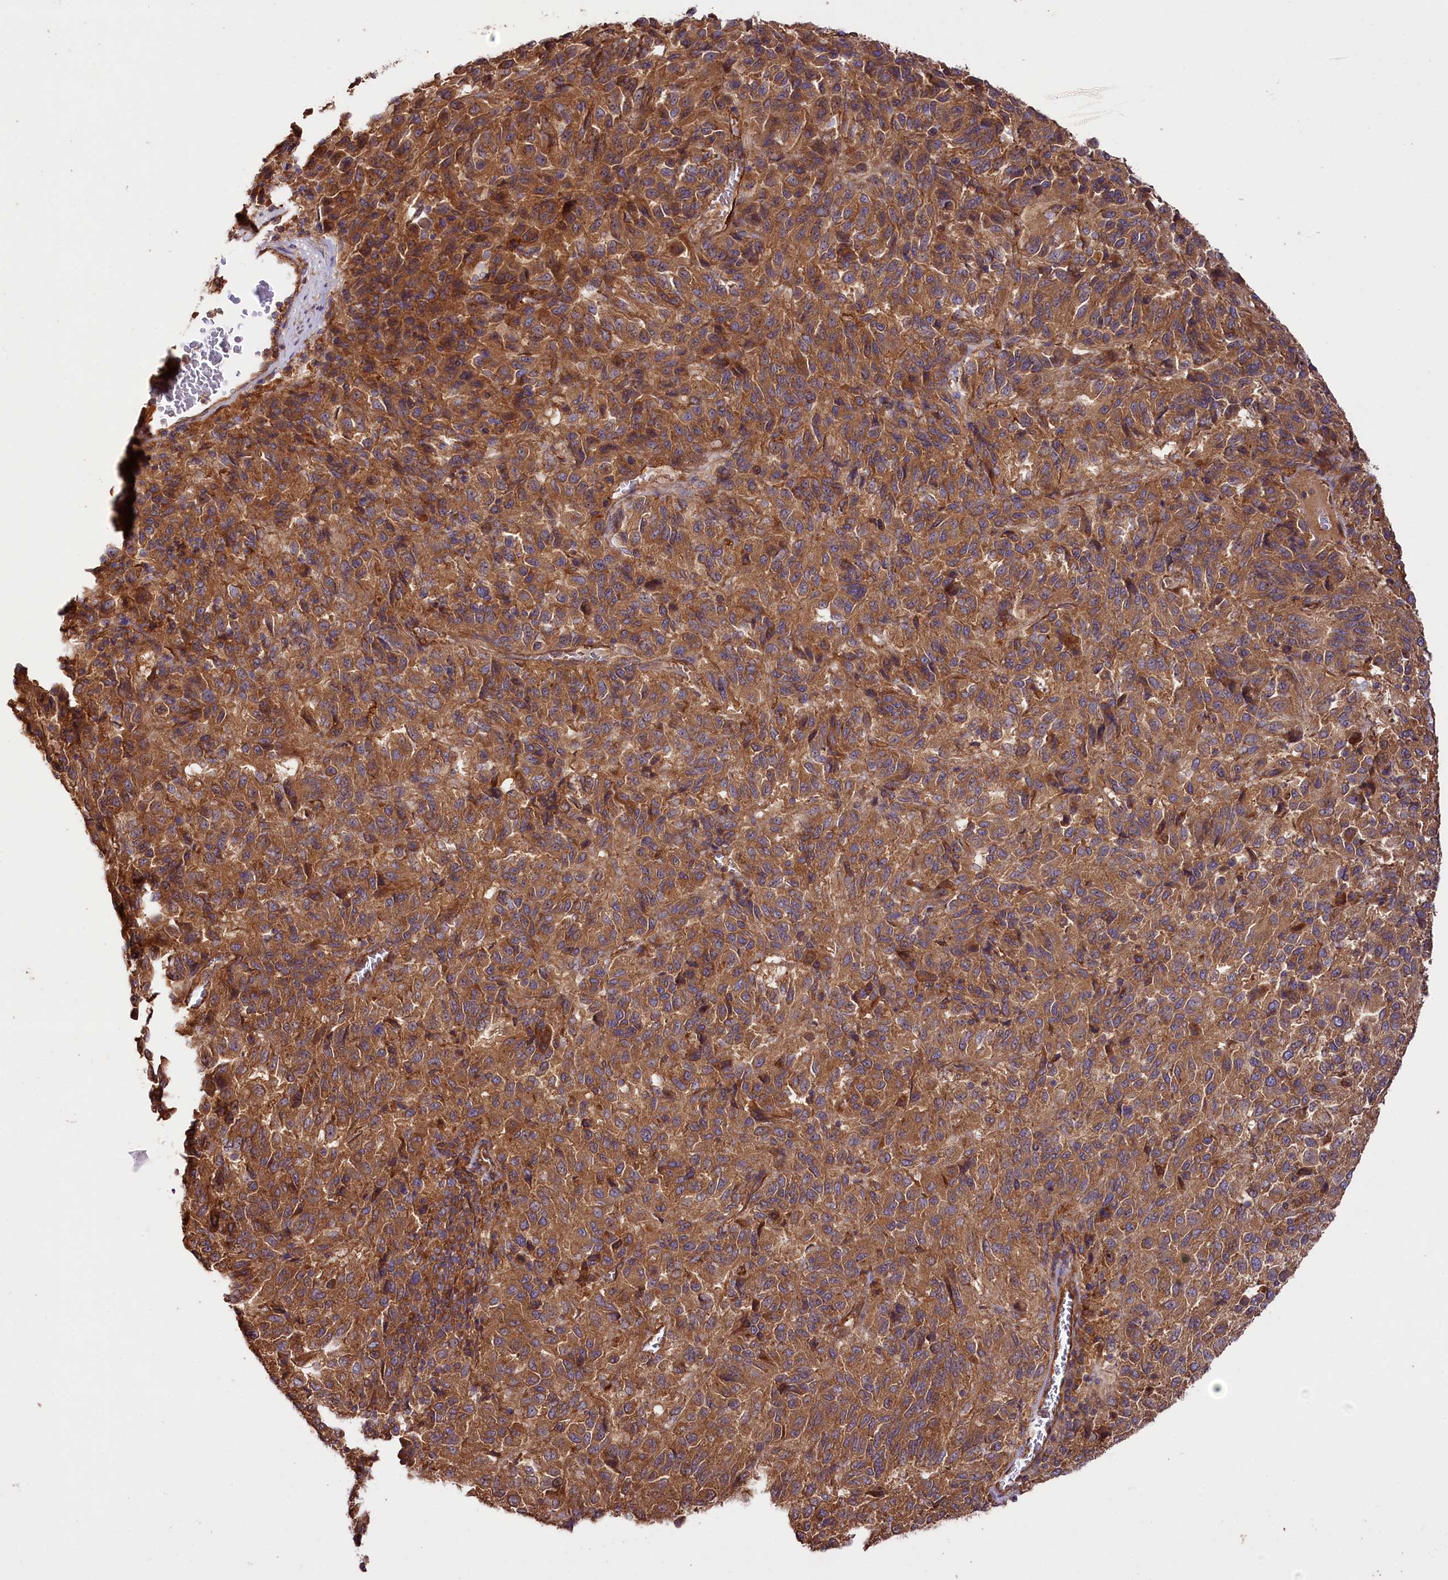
{"staining": {"intensity": "moderate", "quantity": ">75%", "location": "cytoplasmic/membranous"}, "tissue": "melanoma", "cell_type": "Tumor cells", "image_type": "cancer", "snomed": [{"axis": "morphology", "description": "Malignant melanoma, Metastatic site"}, {"axis": "topography", "description": "Lung"}], "caption": "High-magnification brightfield microscopy of melanoma stained with DAB (3,3'-diaminobenzidine) (brown) and counterstained with hematoxylin (blue). tumor cells exhibit moderate cytoplasmic/membranous positivity is identified in approximately>75% of cells.", "gene": "CEP295", "patient": {"sex": "male", "age": 64}}